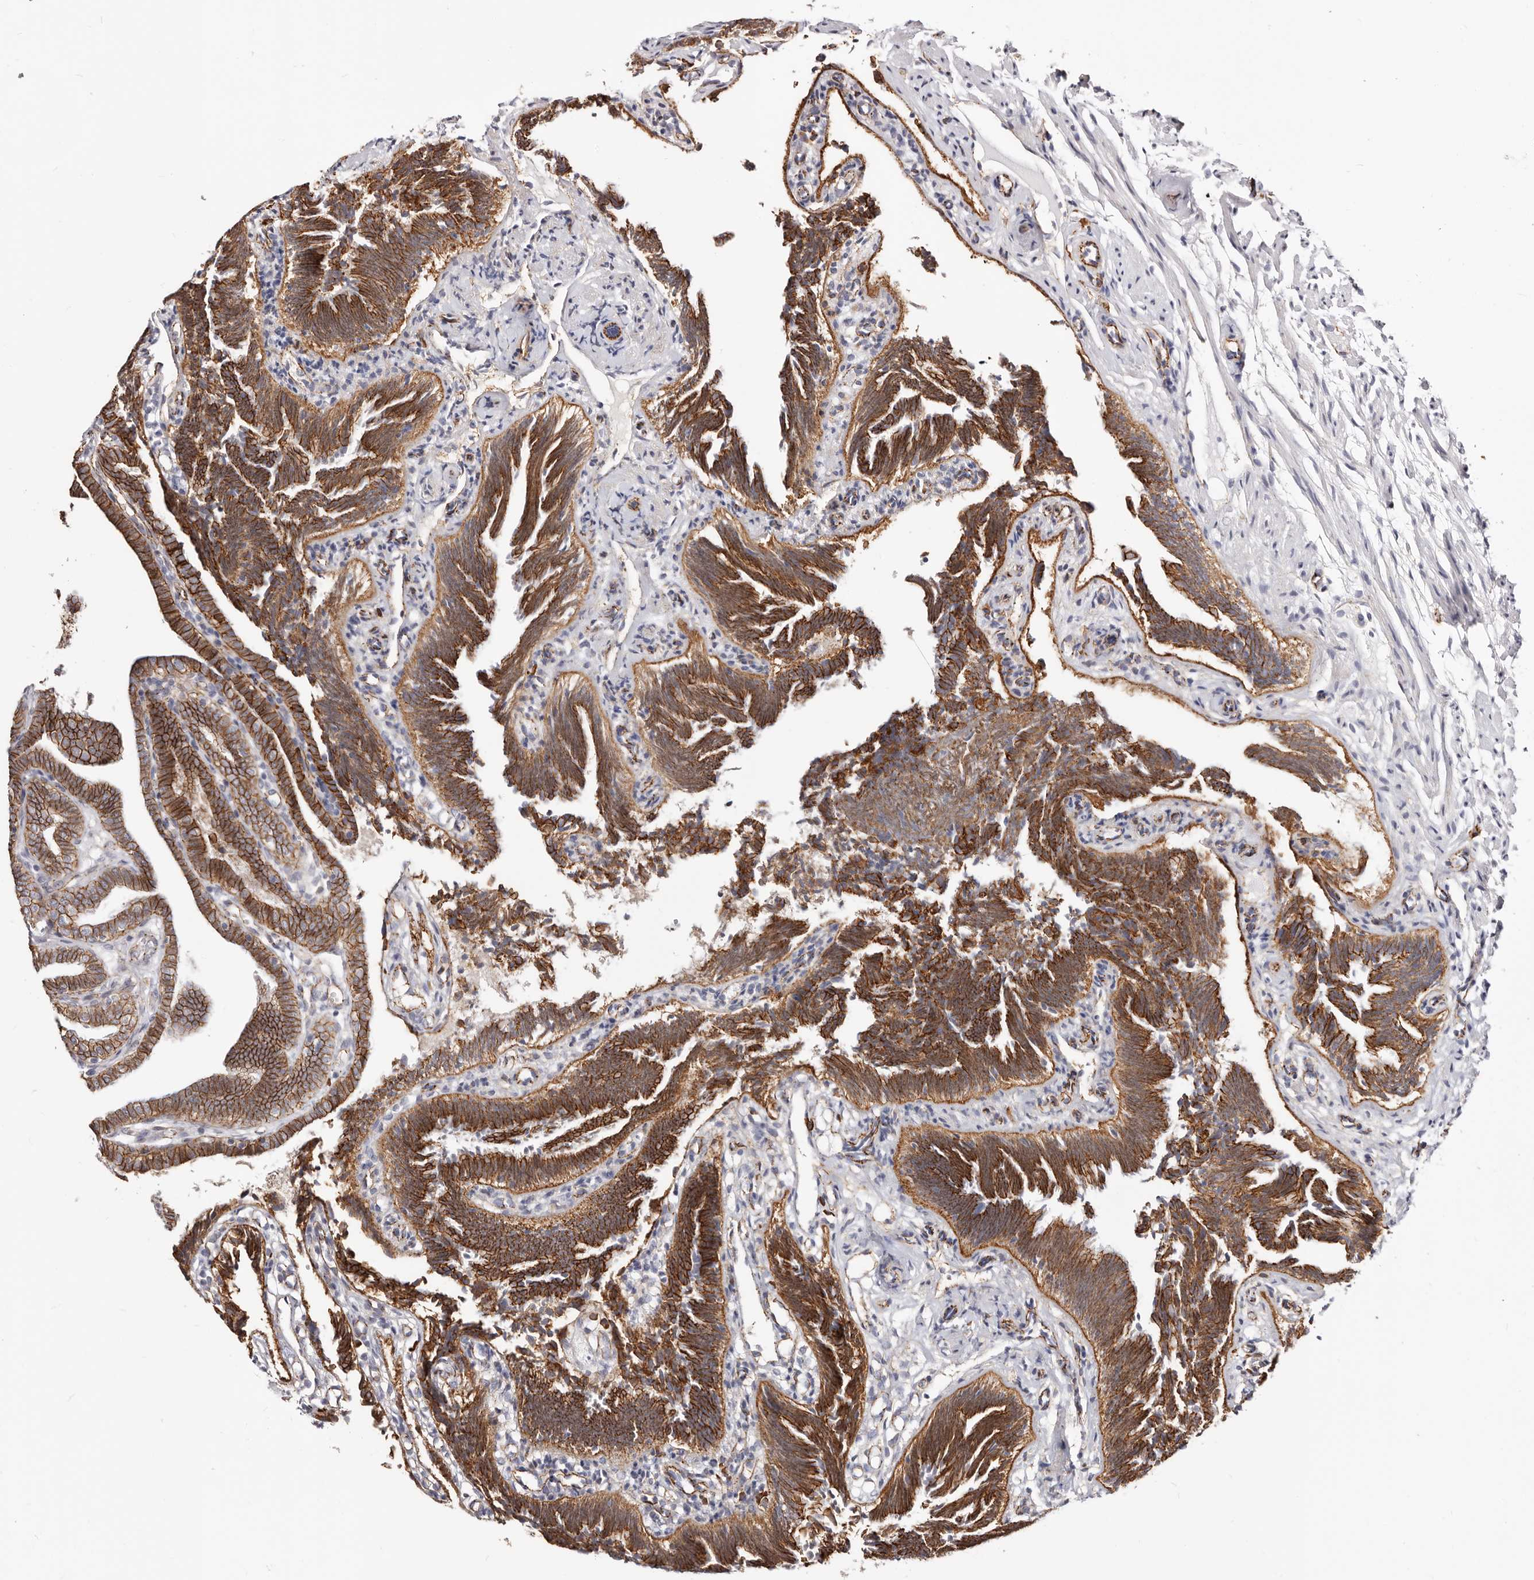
{"staining": {"intensity": "strong", "quantity": ">75%", "location": "cytoplasmic/membranous"}, "tissue": "fallopian tube", "cell_type": "Glandular cells", "image_type": "normal", "snomed": [{"axis": "morphology", "description": "Normal tissue, NOS"}, {"axis": "topography", "description": "Fallopian tube"}], "caption": "Strong cytoplasmic/membranous positivity is appreciated in about >75% of glandular cells in benign fallopian tube.", "gene": "CTNNB1", "patient": {"sex": "female", "age": 39}}